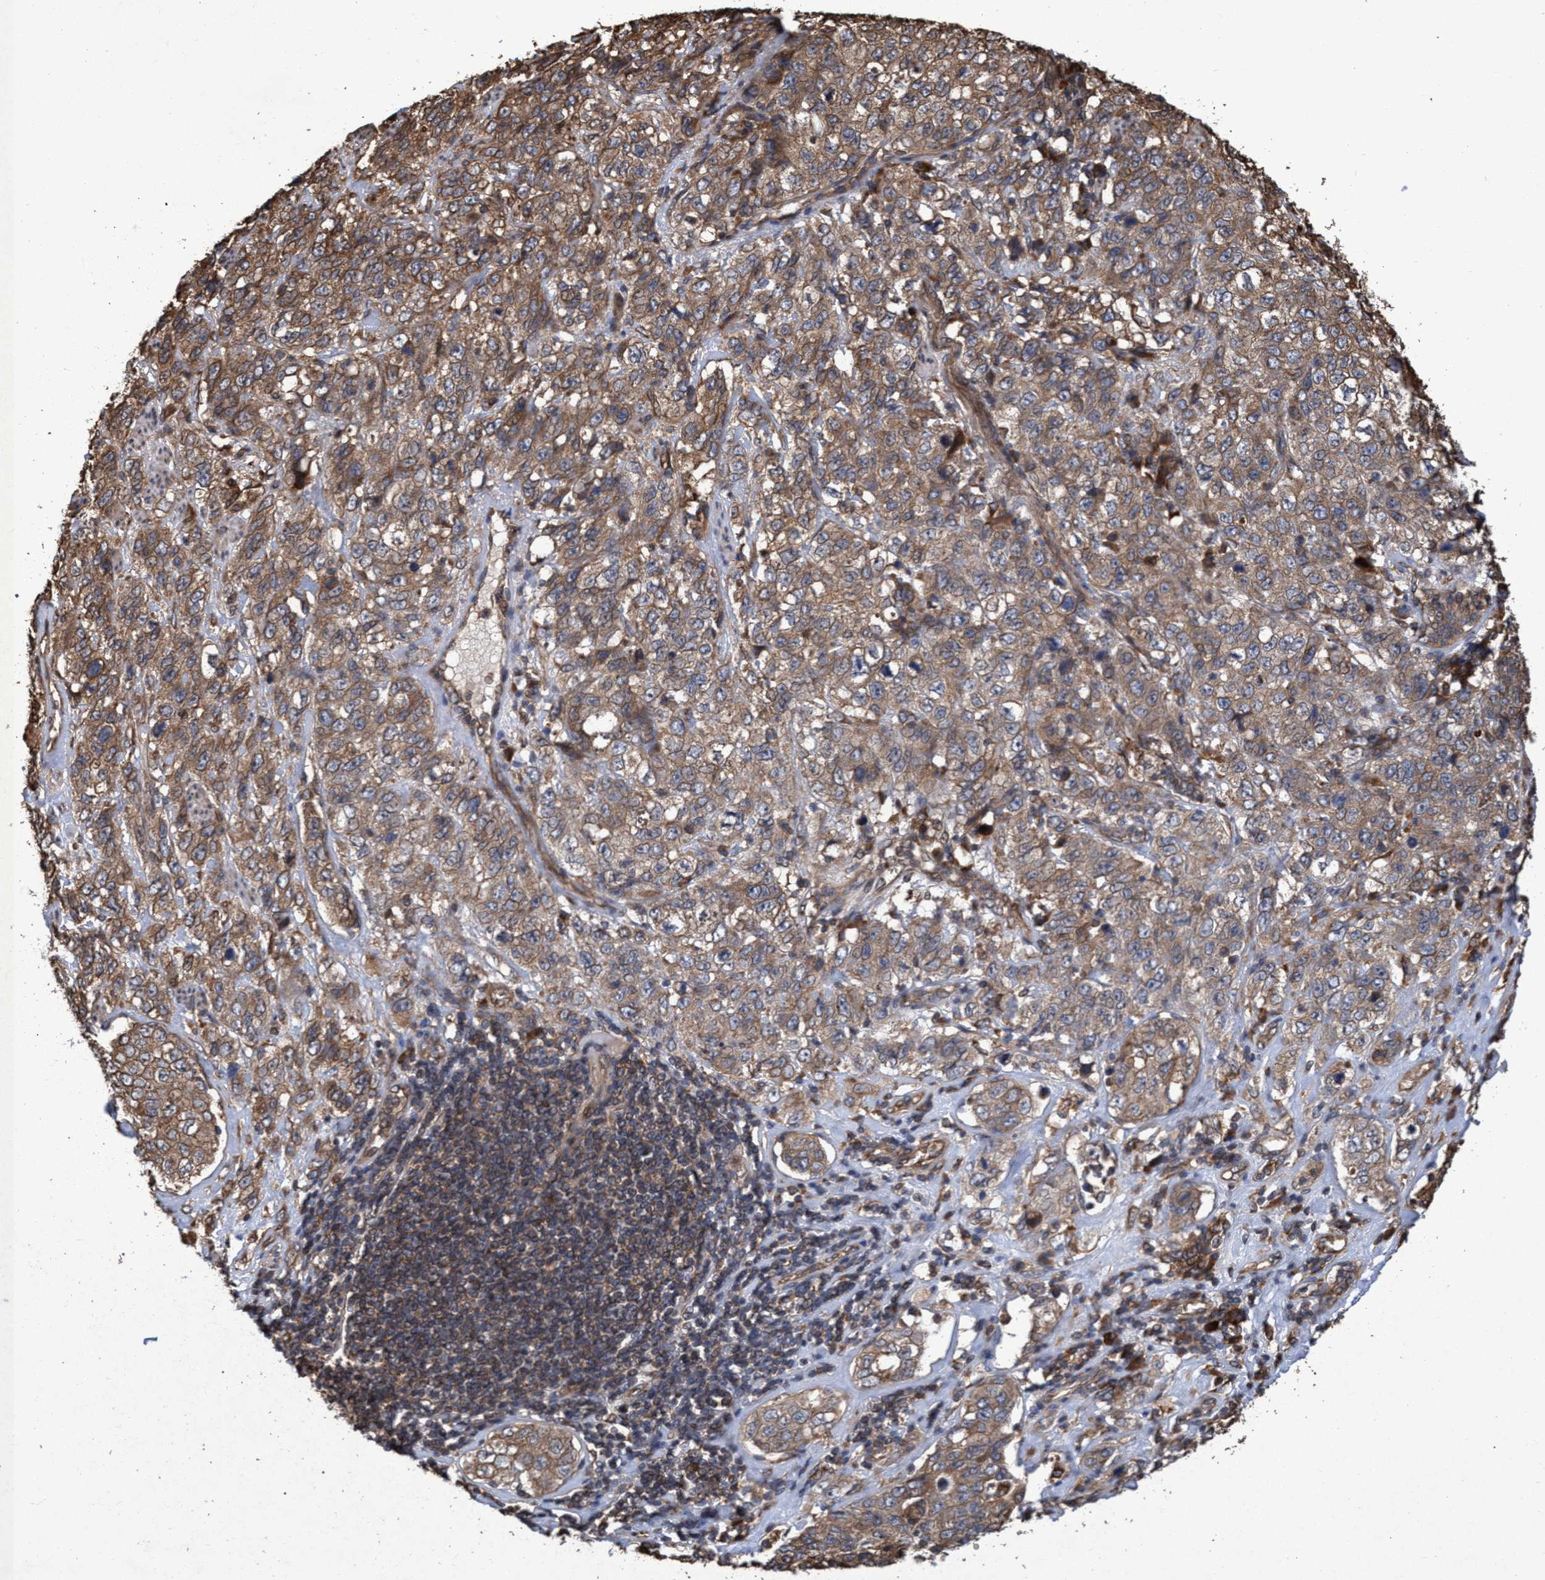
{"staining": {"intensity": "moderate", "quantity": ">75%", "location": "cytoplasmic/membranous"}, "tissue": "stomach cancer", "cell_type": "Tumor cells", "image_type": "cancer", "snomed": [{"axis": "morphology", "description": "Adenocarcinoma, NOS"}, {"axis": "topography", "description": "Stomach"}], "caption": "Immunohistochemistry (IHC) (DAB (3,3'-diaminobenzidine)) staining of stomach cancer exhibits moderate cytoplasmic/membranous protein positivity in about >75% of tumor cells. The staining was performed using DAB, with brown indicating positive protein expression. Nuclei are stained blue with hematoxylin.", "gene": "CHMP6", "patient": {"sex": "male", "age": 48}}